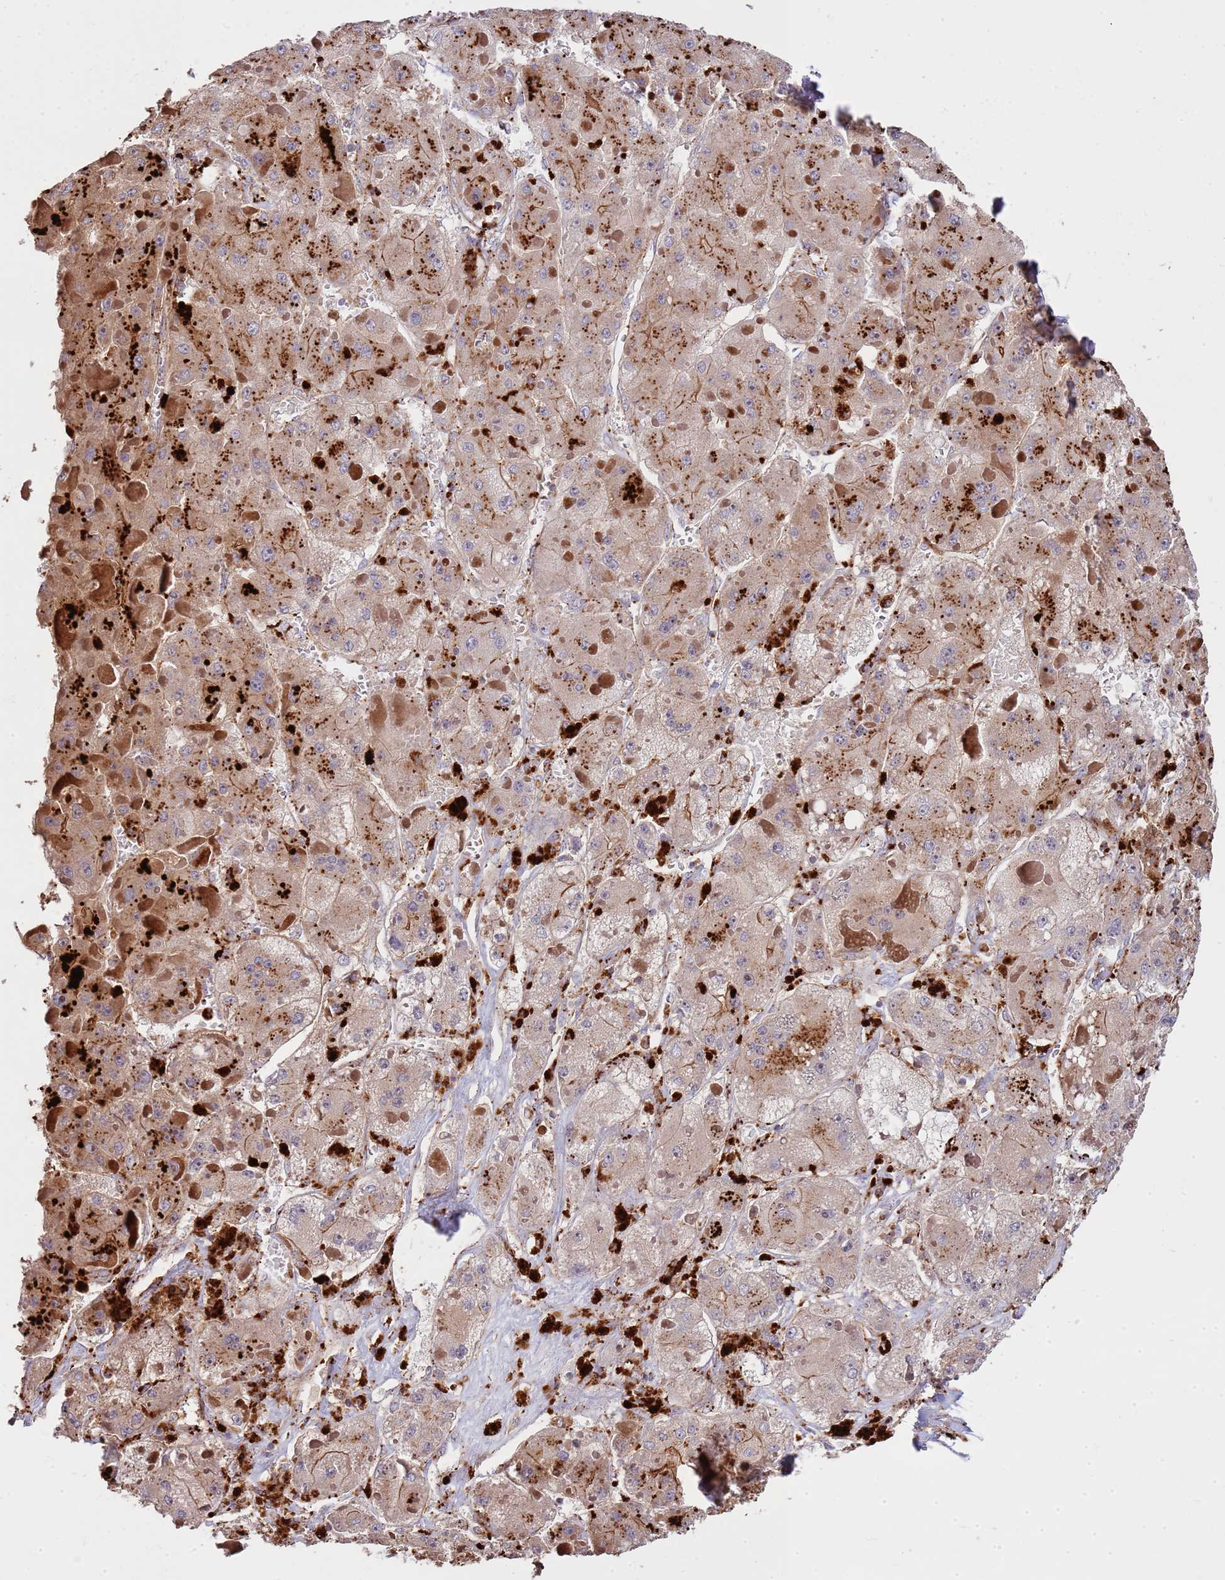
{"staining": {"intensity": "weak", "quantity": ">75%", "location": "cytoplasmic/membranous"}, "tissue": "liver cancer", "cell_type": "Tumor cells", "image_type": "cancer", "snomed": [{"axis": "morphology", "description": "Carcinoma, Hepatocellular, NOS"}, {"axis": "topography", "description": "Liver"}], "caption": "Protein analysis of liver cancer tissue displays weak cytoplasmic/membranous positivity in about >75% of tumor cells.", "gene": "NDUFAF4", "patient": {"sex": "female", "age": 73}}